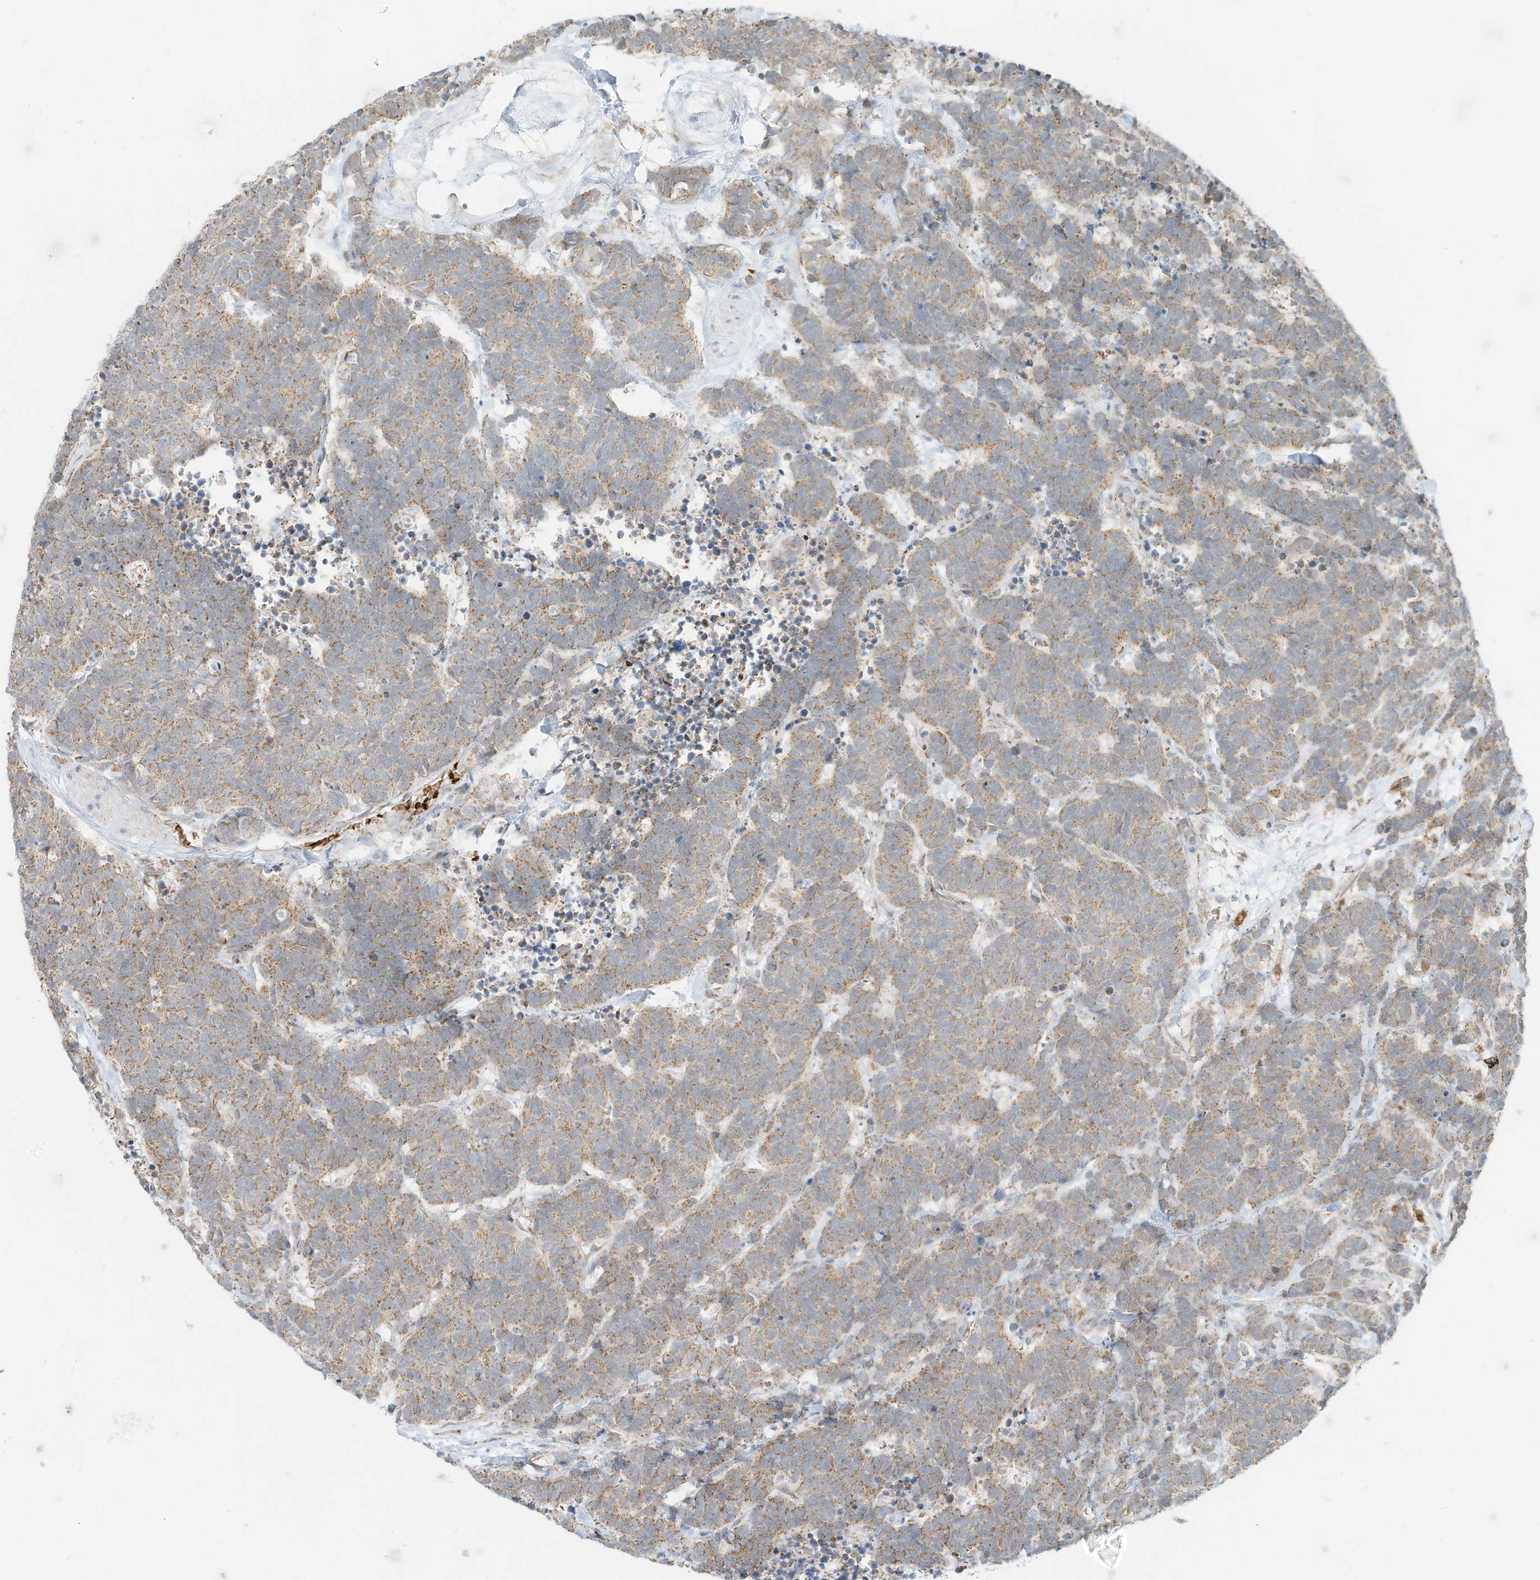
{"staining": {"intensity": "moderate", "quantity": "25%-75%", "location": "cytoplasmic/membranous"}, "tissue": "carcinoid", "cell_type": "Tumor cells", "image_type": "cancer", "snomed": [{"axis": "morphology", "description": "Carcinoma, NOS"}, {"axis": "morphology", "description": "Carcinoid, malignant, NOS"}, {"axis": "topography", "description": "Urinary bladder"}], "caption": "Immunohistochemistry (IHC) staining of carcinoma, which exhibits medium levels of moderate cytoplasmic/membranous staining in approximately 25%-75% of tumor cells indicating moderate cytoplasmic/membranous protein staining. The staining was performed using DAB (brown) for protein detection and nuclei were counterstained in hematoxylin (blue).", "gene": "MTUS2", "patient": {"sex": "male", "age": 57}}